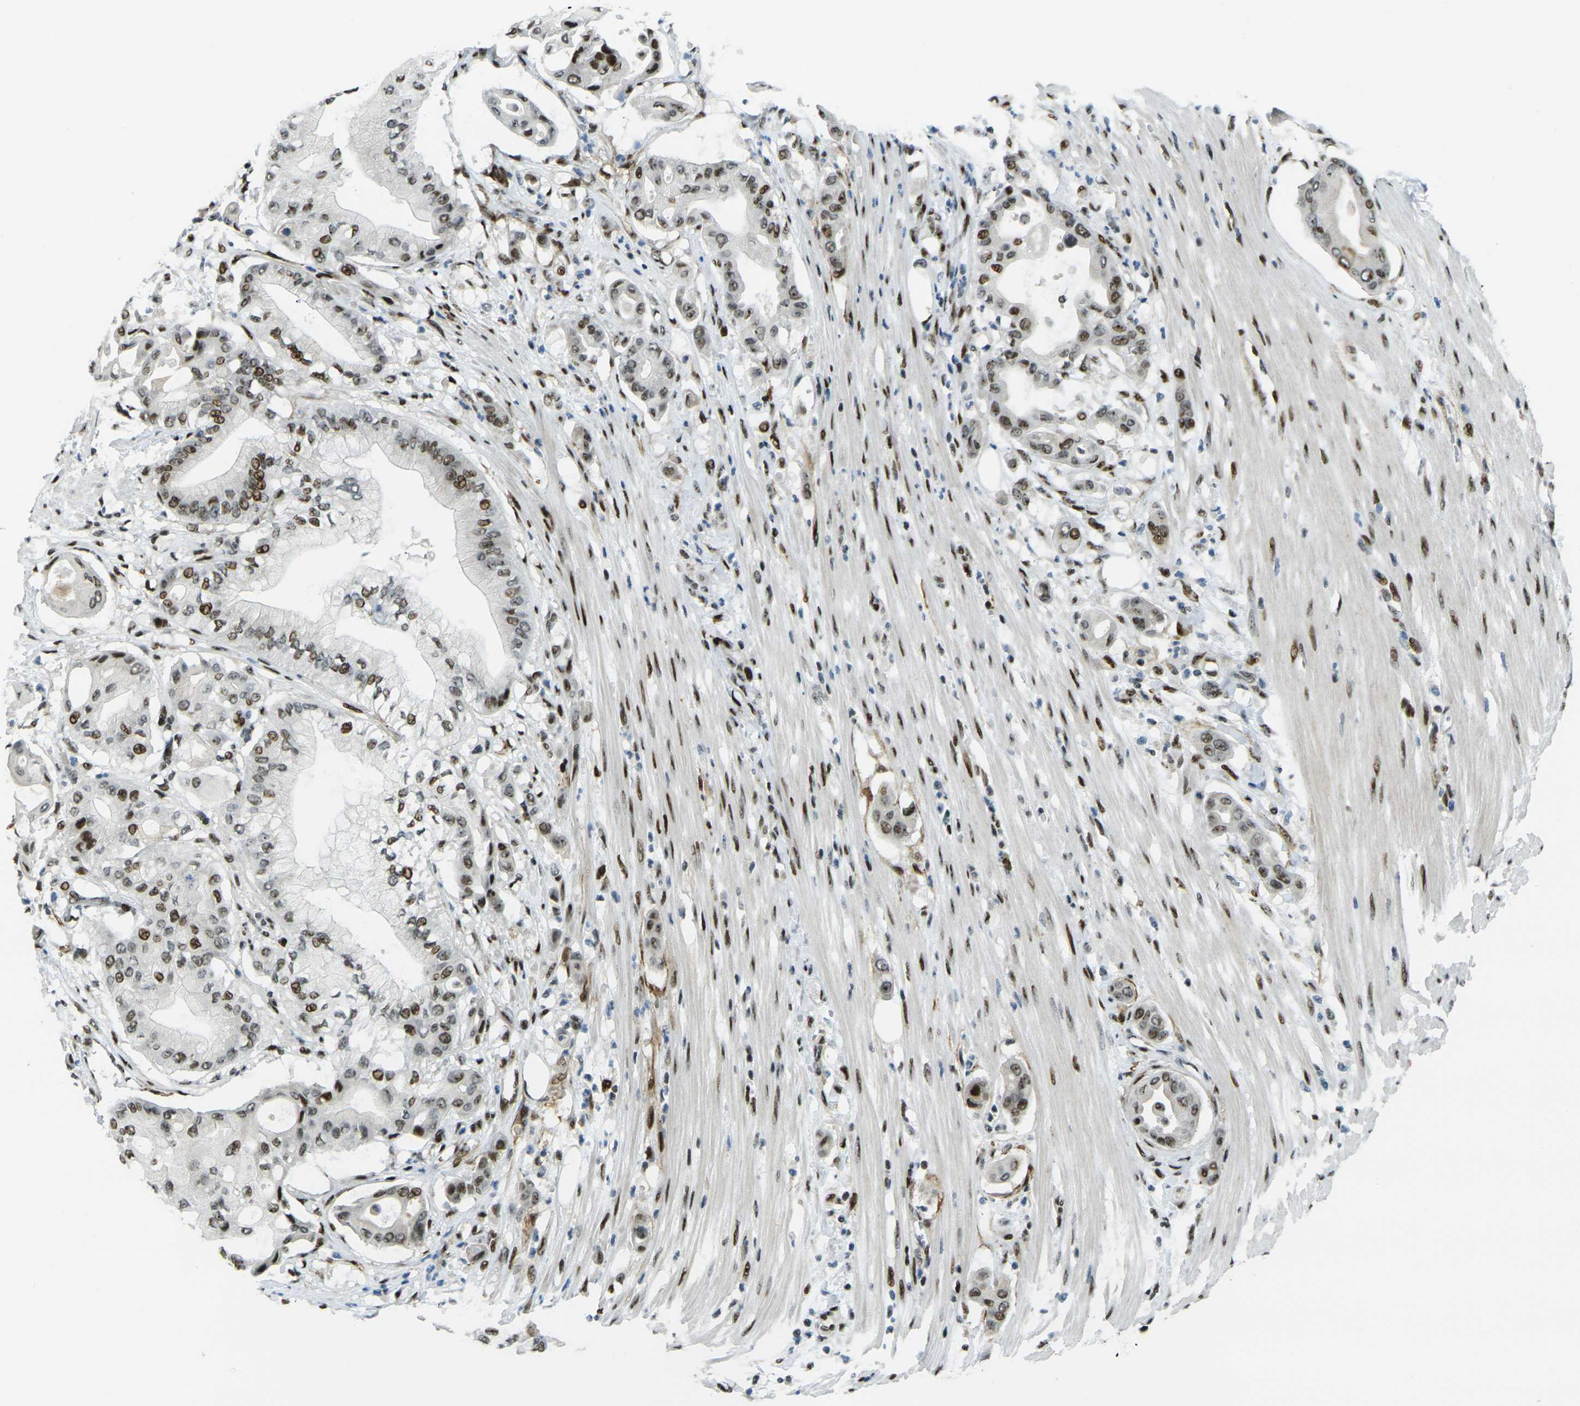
{"staining": {"intensity": "moderate", "quantity": ">75%", "location": "nuclear"}, "tissue": "pancreatic cancer", "cell_type": "Tumor cells", "image_type": "cancer", "snomed": [{"axis": "morphology", "description": "Adenocarcinoma, NOS"}, {"axis": "morphology", "description": "Adenocarcinoma, metastatic, NOS"}, {"axis": "topography", "description": "Lymph node"}, {"axis": "topography", "description": "Pancreas"}, {"axis": "topography", "description": "Duodenum"}], "caption": "Protein expression analysis of pancreatic cancer shows moderate nuclear positivity in approximately >75% of tumor cells.", "gene": "UBE2C", "patient": {"sex": "female", "age": 64}}